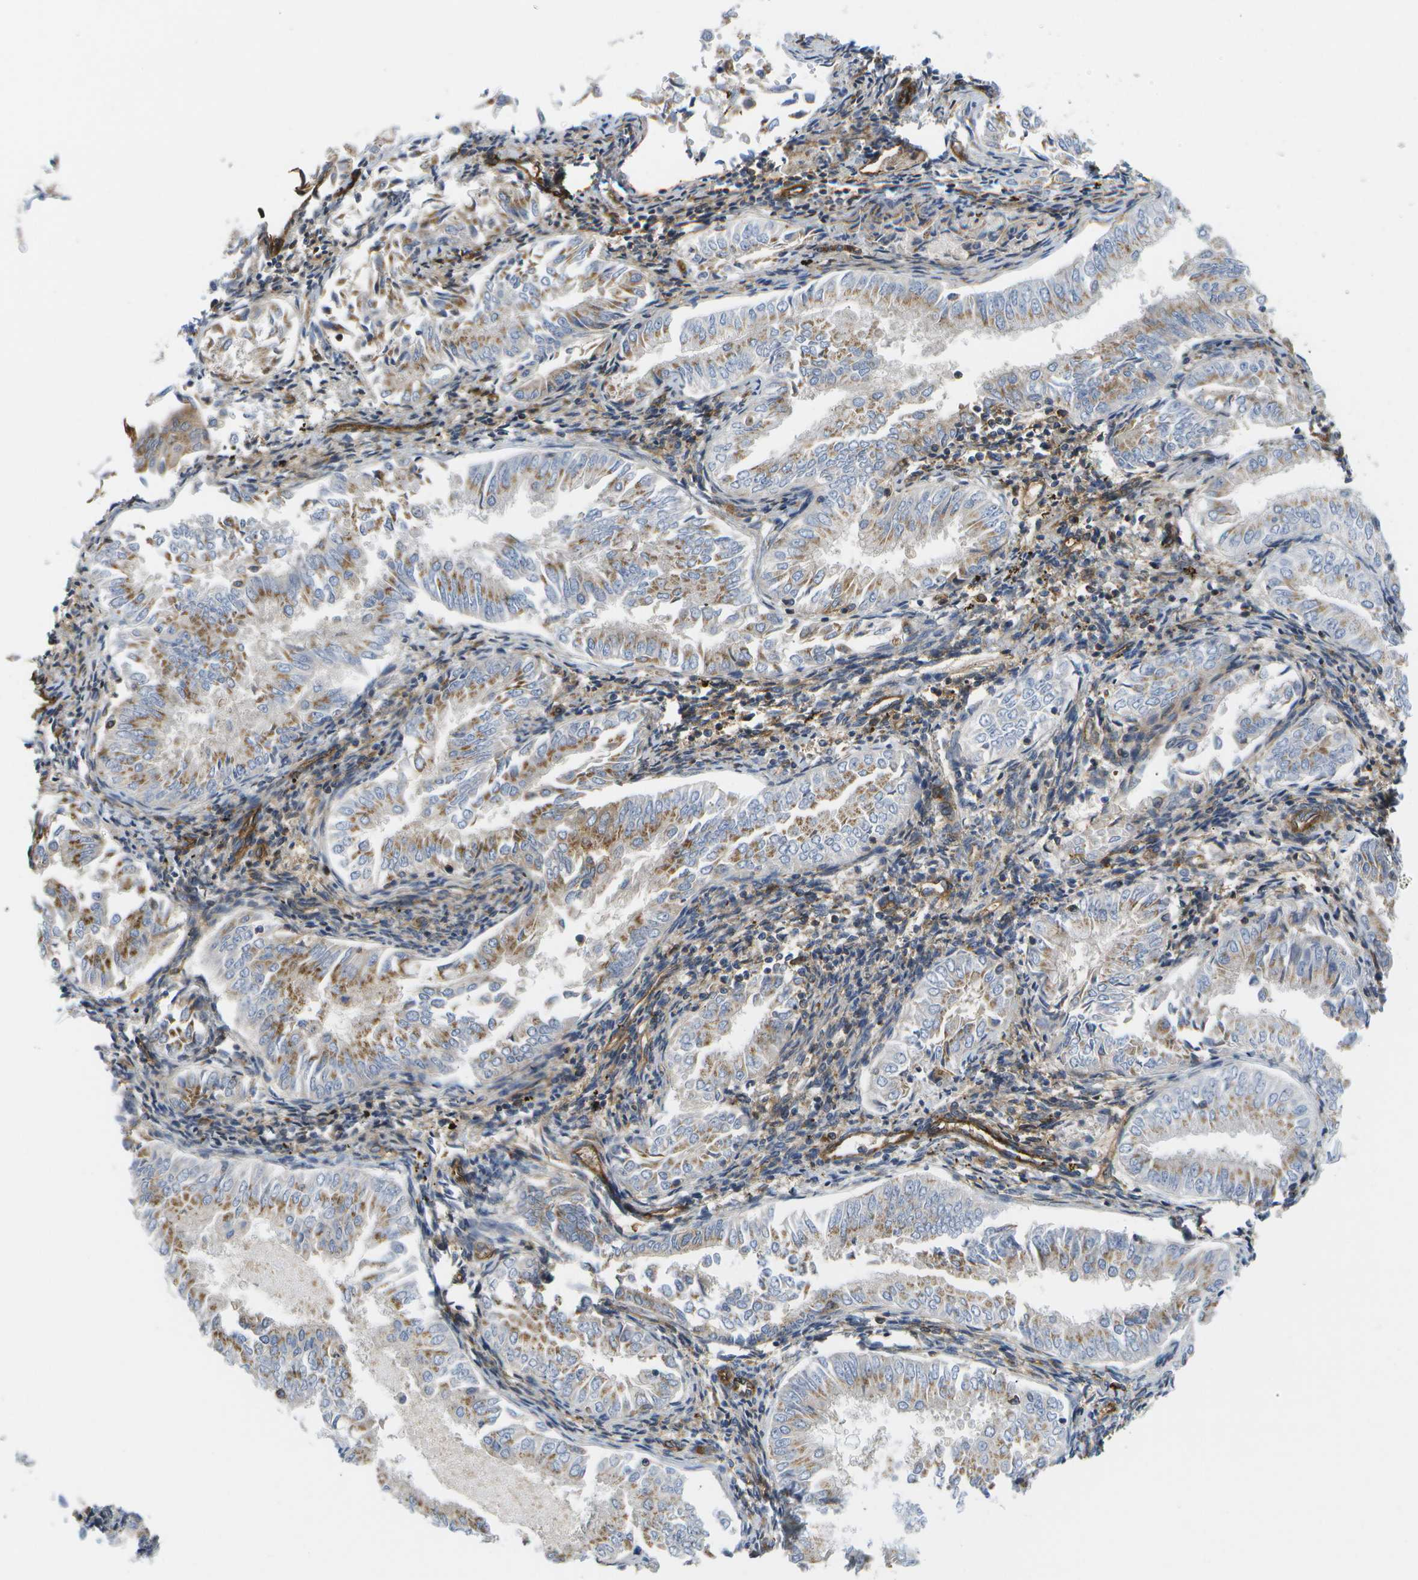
{"staining": {"intensity": "weak", "quantity": "25%-75%", "location": "cytoplasmic/membranous"}, "tissue": "endometrial cancer", "cell_type": "Tumor cells", "image_type": "cancer", "snomed": [{"axis": "morphology", "description": "Adenocarcinoma, NOS"}, {"axis": "topography", "description": "Endometrium"}], "caption": "Endometrial cancer stained with a brown dye reveals weak cytoplasmic/membranous positive expression in approximately 25%-75% of tumor cells.", "gene": "BST2", "patient": {"sex": "female", "age": 53}}